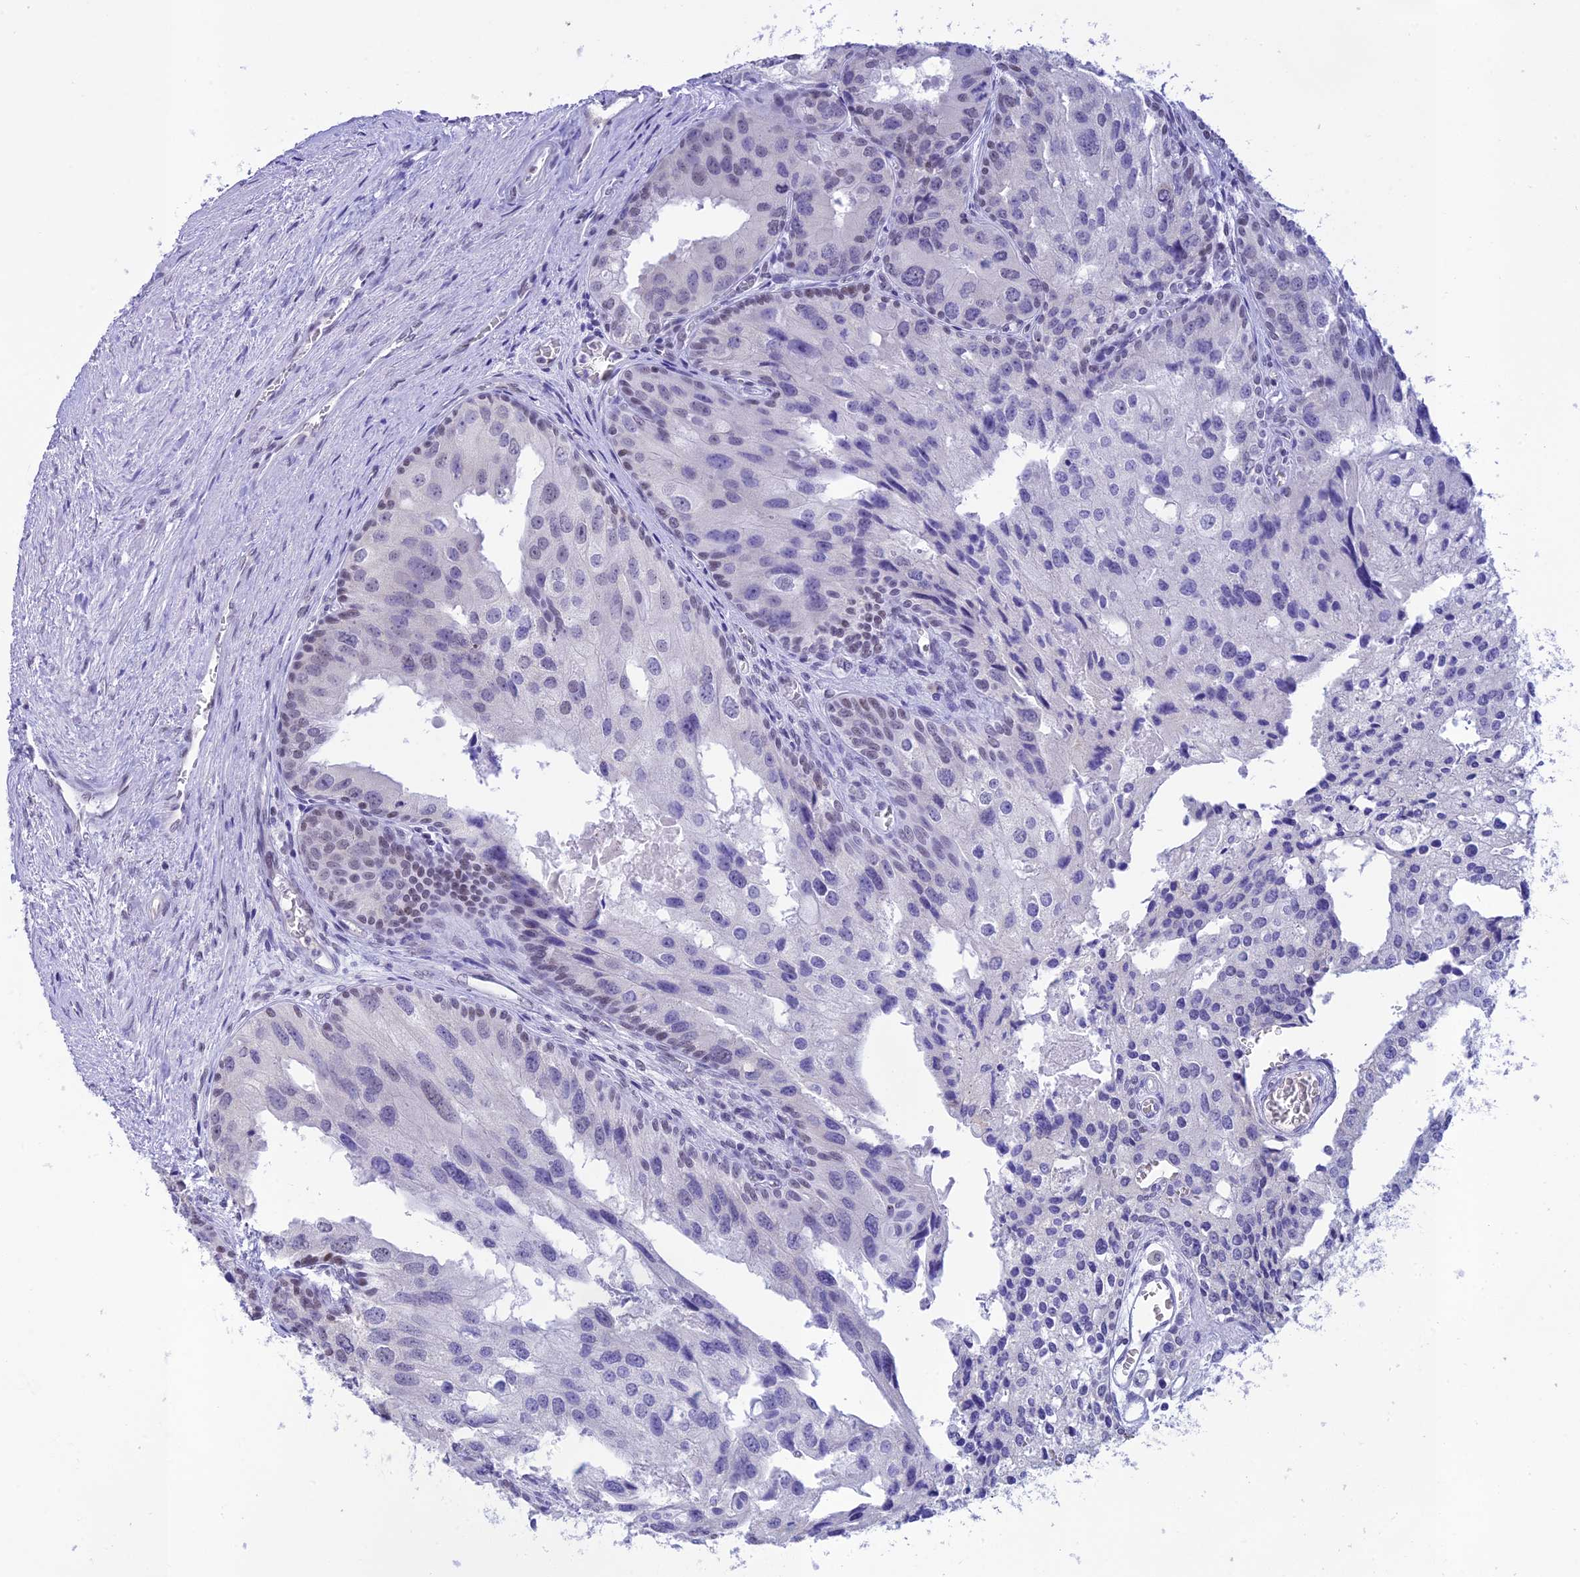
{"staining": {"intensity": "moderate", "quantity": "25%-75%", "location": "cytoplasmic/membranous"}, "tissue": "prostate cancer", "cell_type": "Tumor cells", "image_type": "cancer", "snomed": [{"axis": "morphology", "description": "Adenocarcinoma, High grade"}, {"axis": "topography", "description": "Prostate"}], "caption": "Protein expression analysis of human prostate cancer (high-grade adenocarcinoma) reveals moderate cytoplasmic/membranous expression in about 25%-75% of tumor cells.", "gene": "THAP11", "patient": {"sex": "male", "age": 62}}